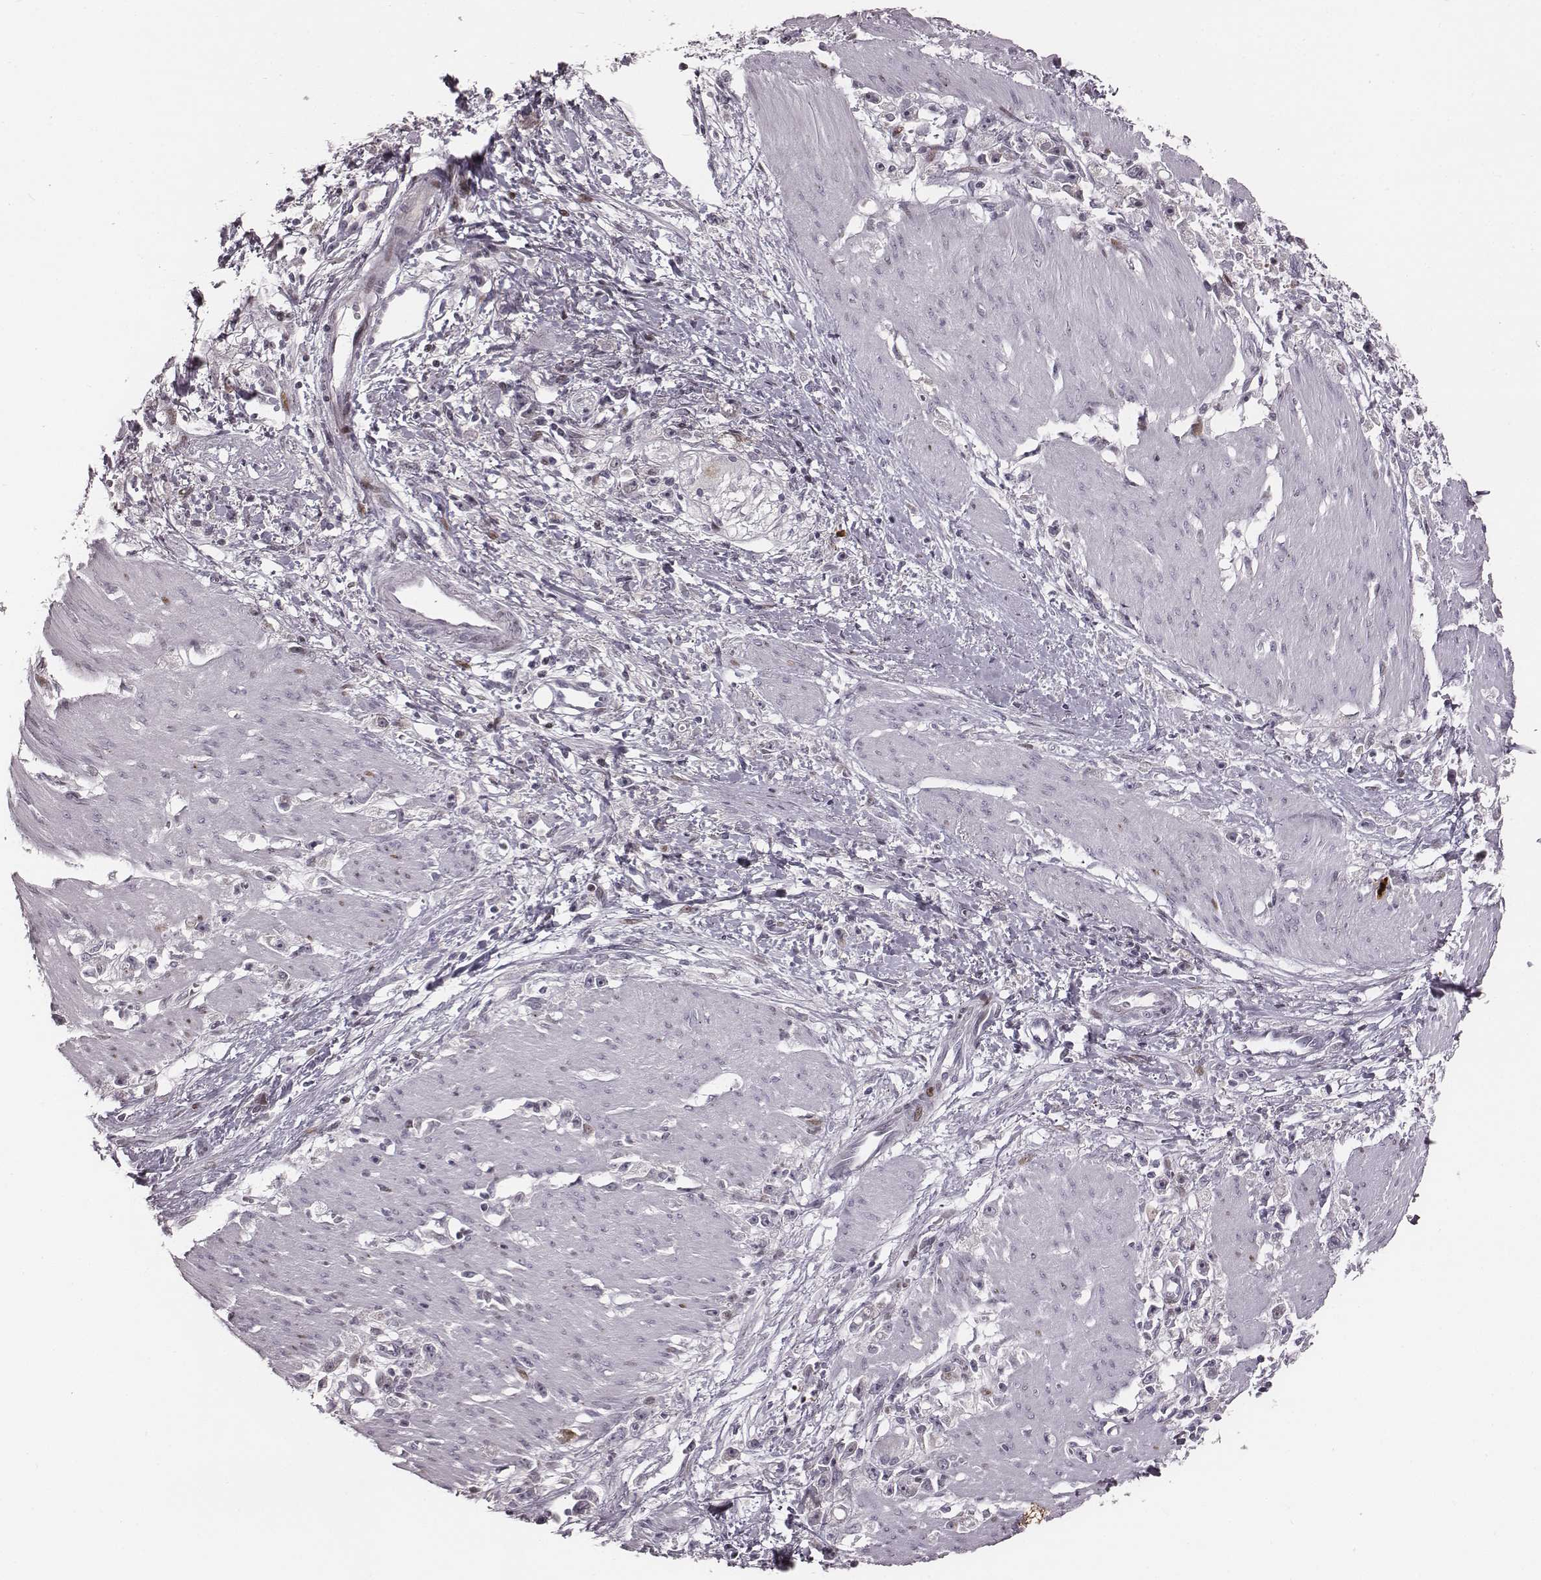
{"staining": {"intensity": "negative", "quantity": "none", "location": "none"}, "tissue": "stomach cancer", "cell_type": "Tumor cells", "image_type": "cancer", "snomed": [{"axis": "morphology", "description": "Adenocarcinoma, NOS"}, {"axis": "topography", "description": "Stomach"}], "caption": "Immunohistochemistry (IHC) photomicrograph of human stomach cancer (adenocarcinoma) stained for a protein (brown), which reveals no staining in tumor cells.", "gene": "NDC1", "patient": {"sex": "female", "age": 59}}